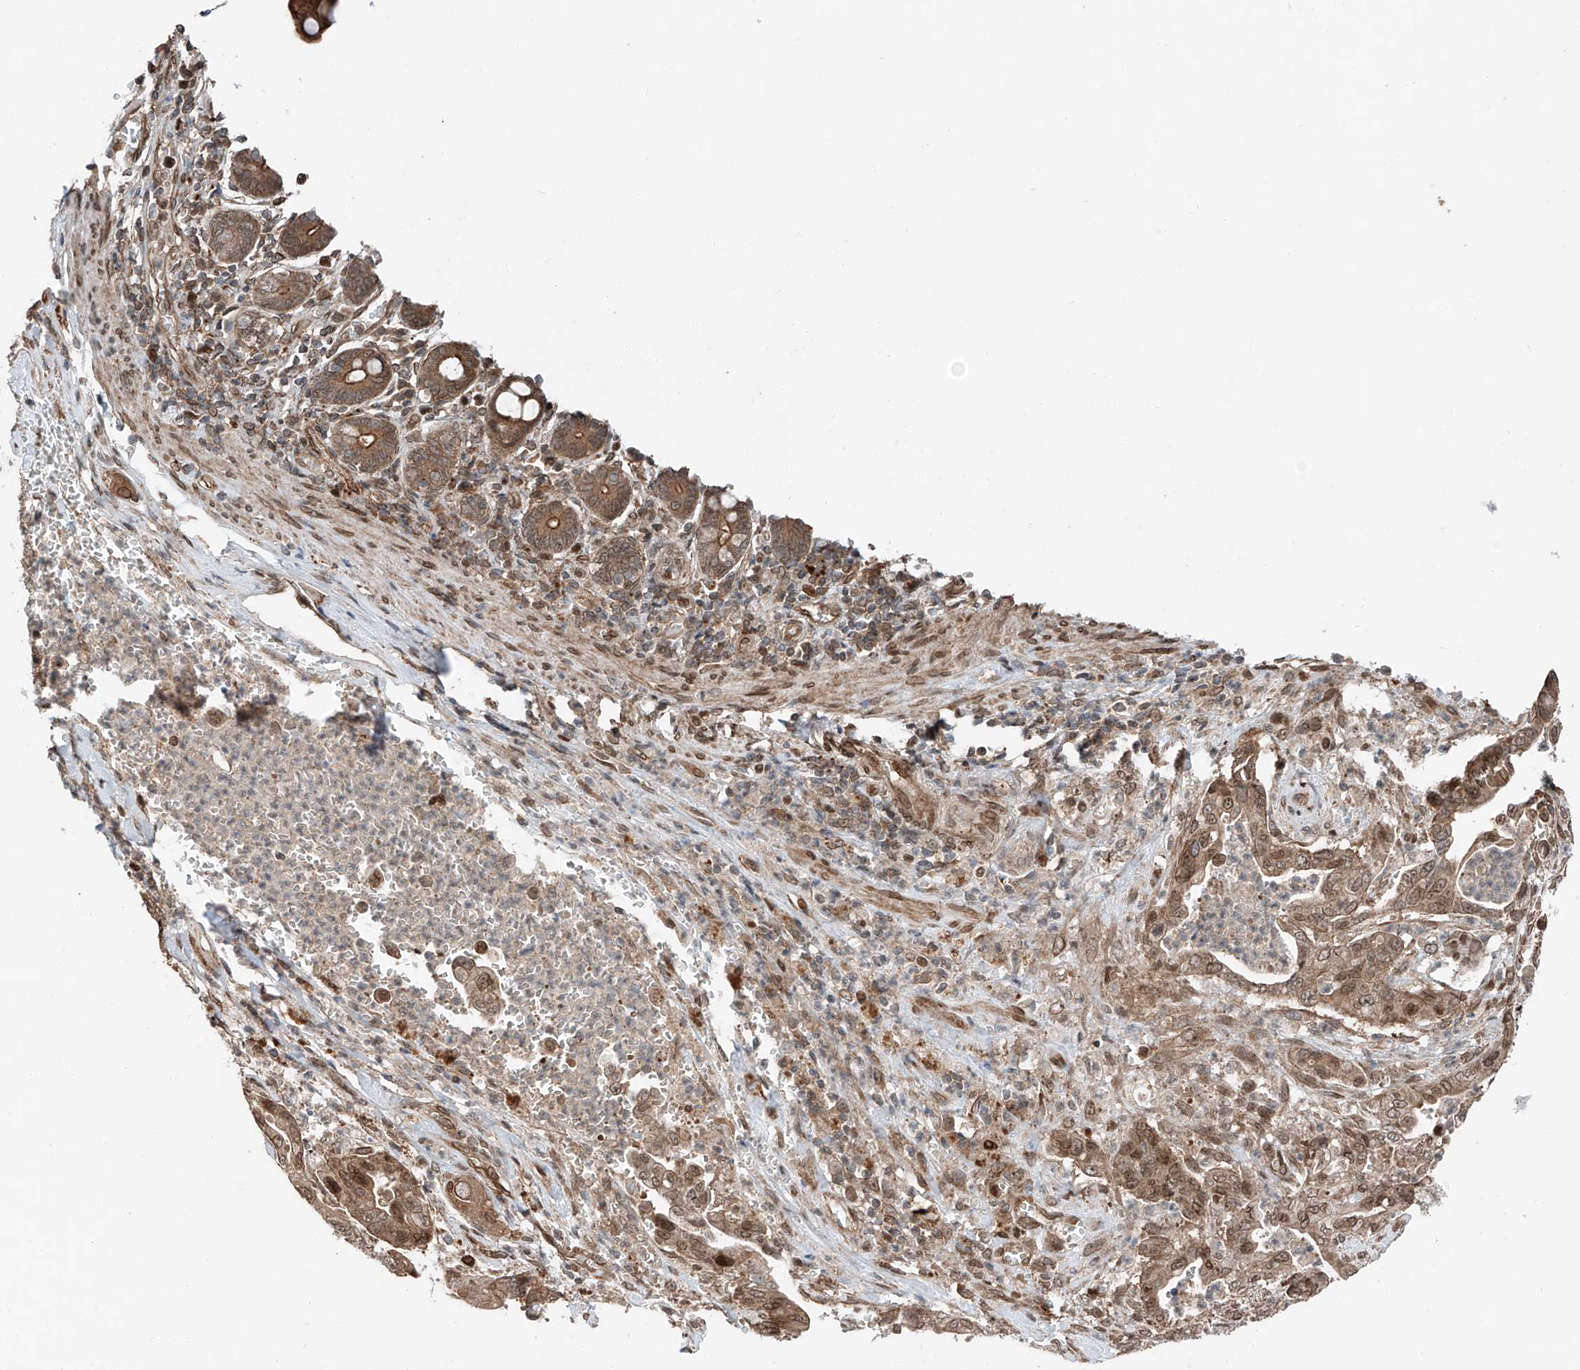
{"staining": {"intensity": "moderate", "quantity": ">75%", "location": "cytoplasmic/membranous,nuclear"}, "tissue": "pancreatic cancer", "cell_type": "Tumor cells", "image_type": "cancer", "snomed": [{"axis": "morphology", "description": "Adenocarcinoma, NOS"}, {"axis": "topography", "description": "Pancreas"}], "caption": "IHC (DAB) staining of adenocarcinoma (pancreatic) shows moderate cytoplasmic/membranous and nuclear protein staining in about >75% of tumor cells.", "gene": "CEP162", "patient": {"sex": "male", "age": 70}}